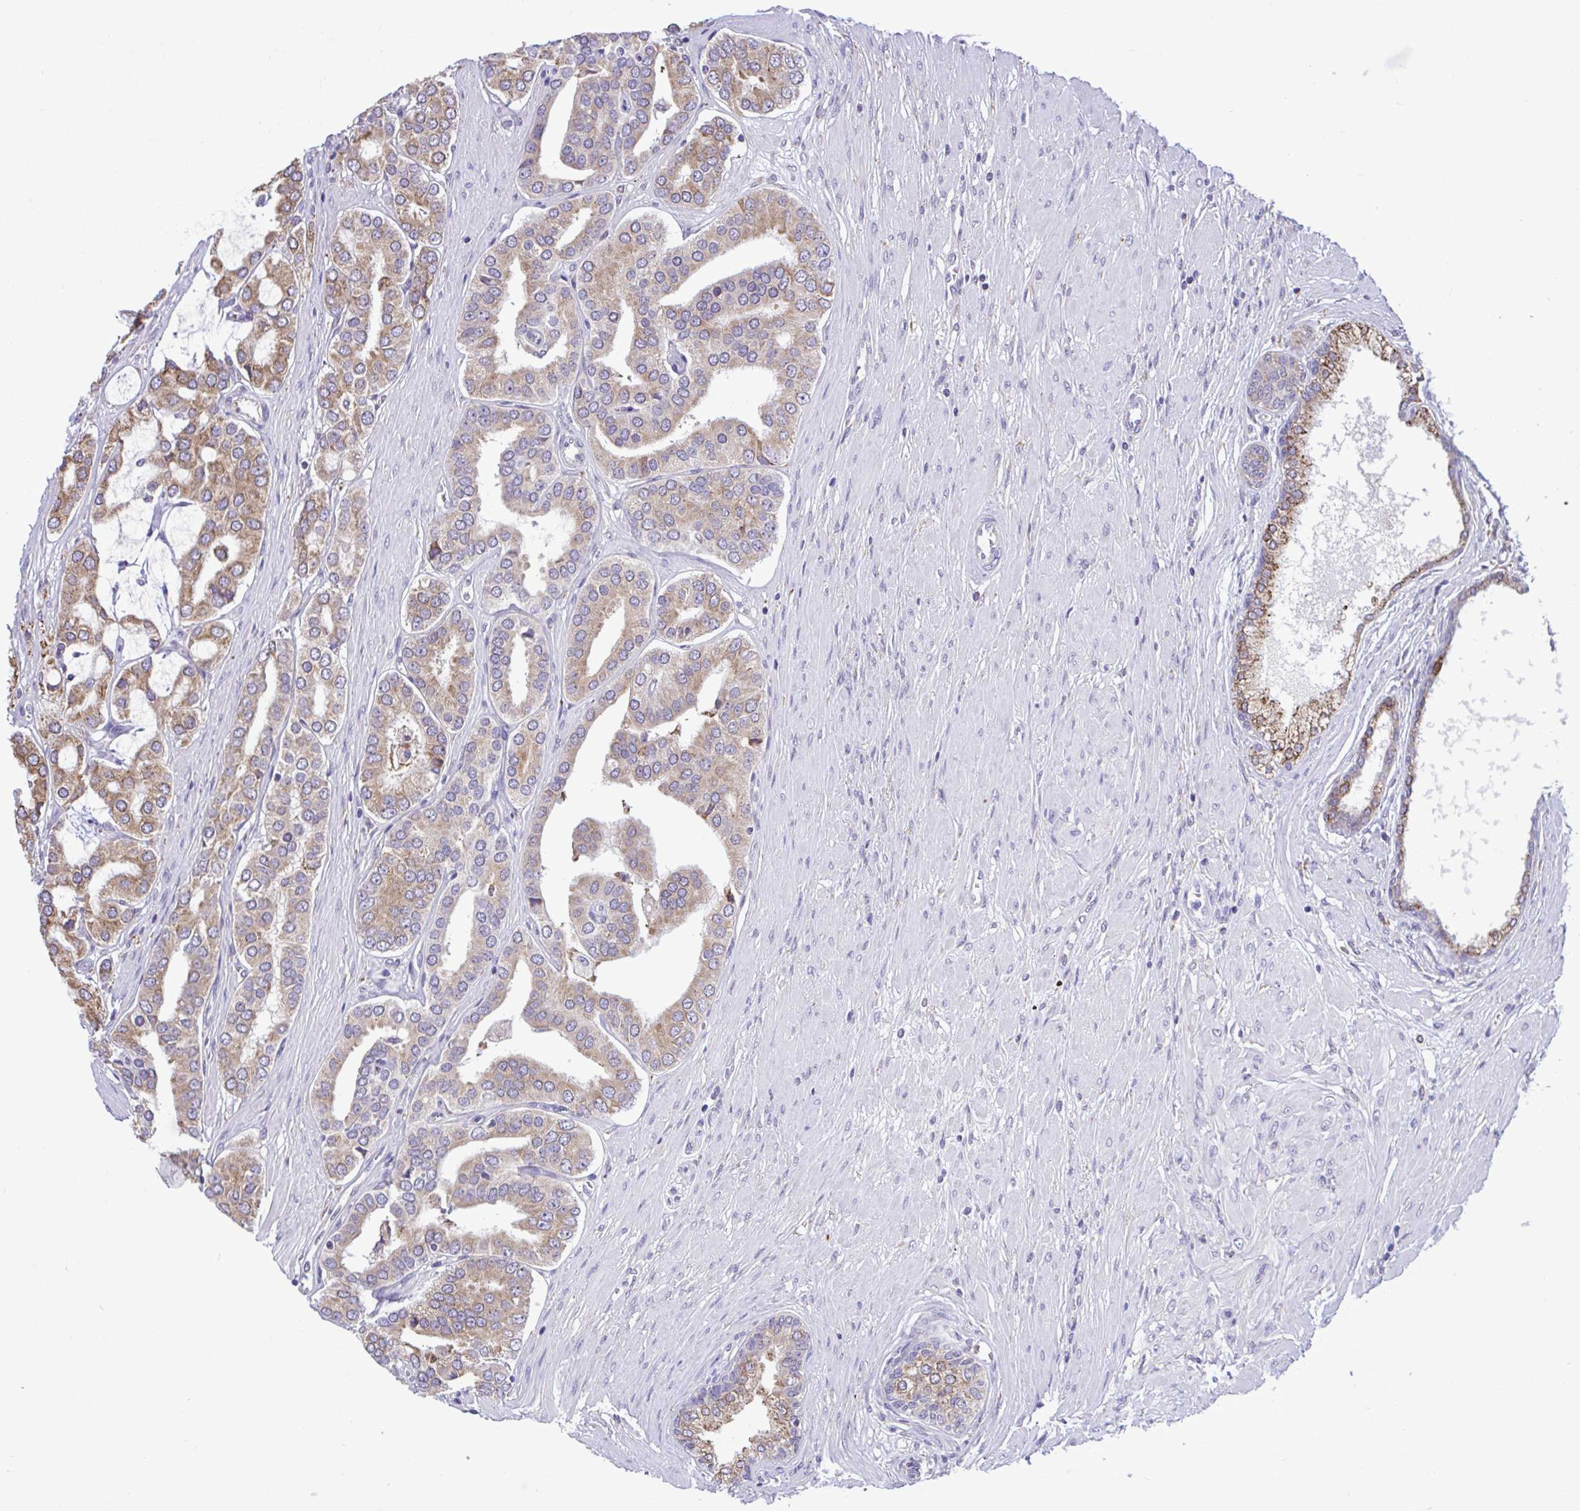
{"staining": {"intensity": "moderate", "quantity": ">75%", "location": "cytoplasmic/membranous"}, "tissue": "prostate cancer", "cell_type": "Tumor cells", "image_type": "cancer", "snomed": [{"axis": "morphology", "description": "Adenocarcinoma, High grade"}, {"axis": "topography", "description": "Prostate"}], "caption": "The micrograph displays a brown stain indicating the presence of a protein in the cytoplasmic/membranous of tumor cells in prostate adenocarcinoma (high-grade). The protein is stained brown, and the nuclei are stained in blue (DAB IHC with brightfield microscopy, high magnification).", "gene": "PIGK", "patient": {"sex": "male", "age": 58}}